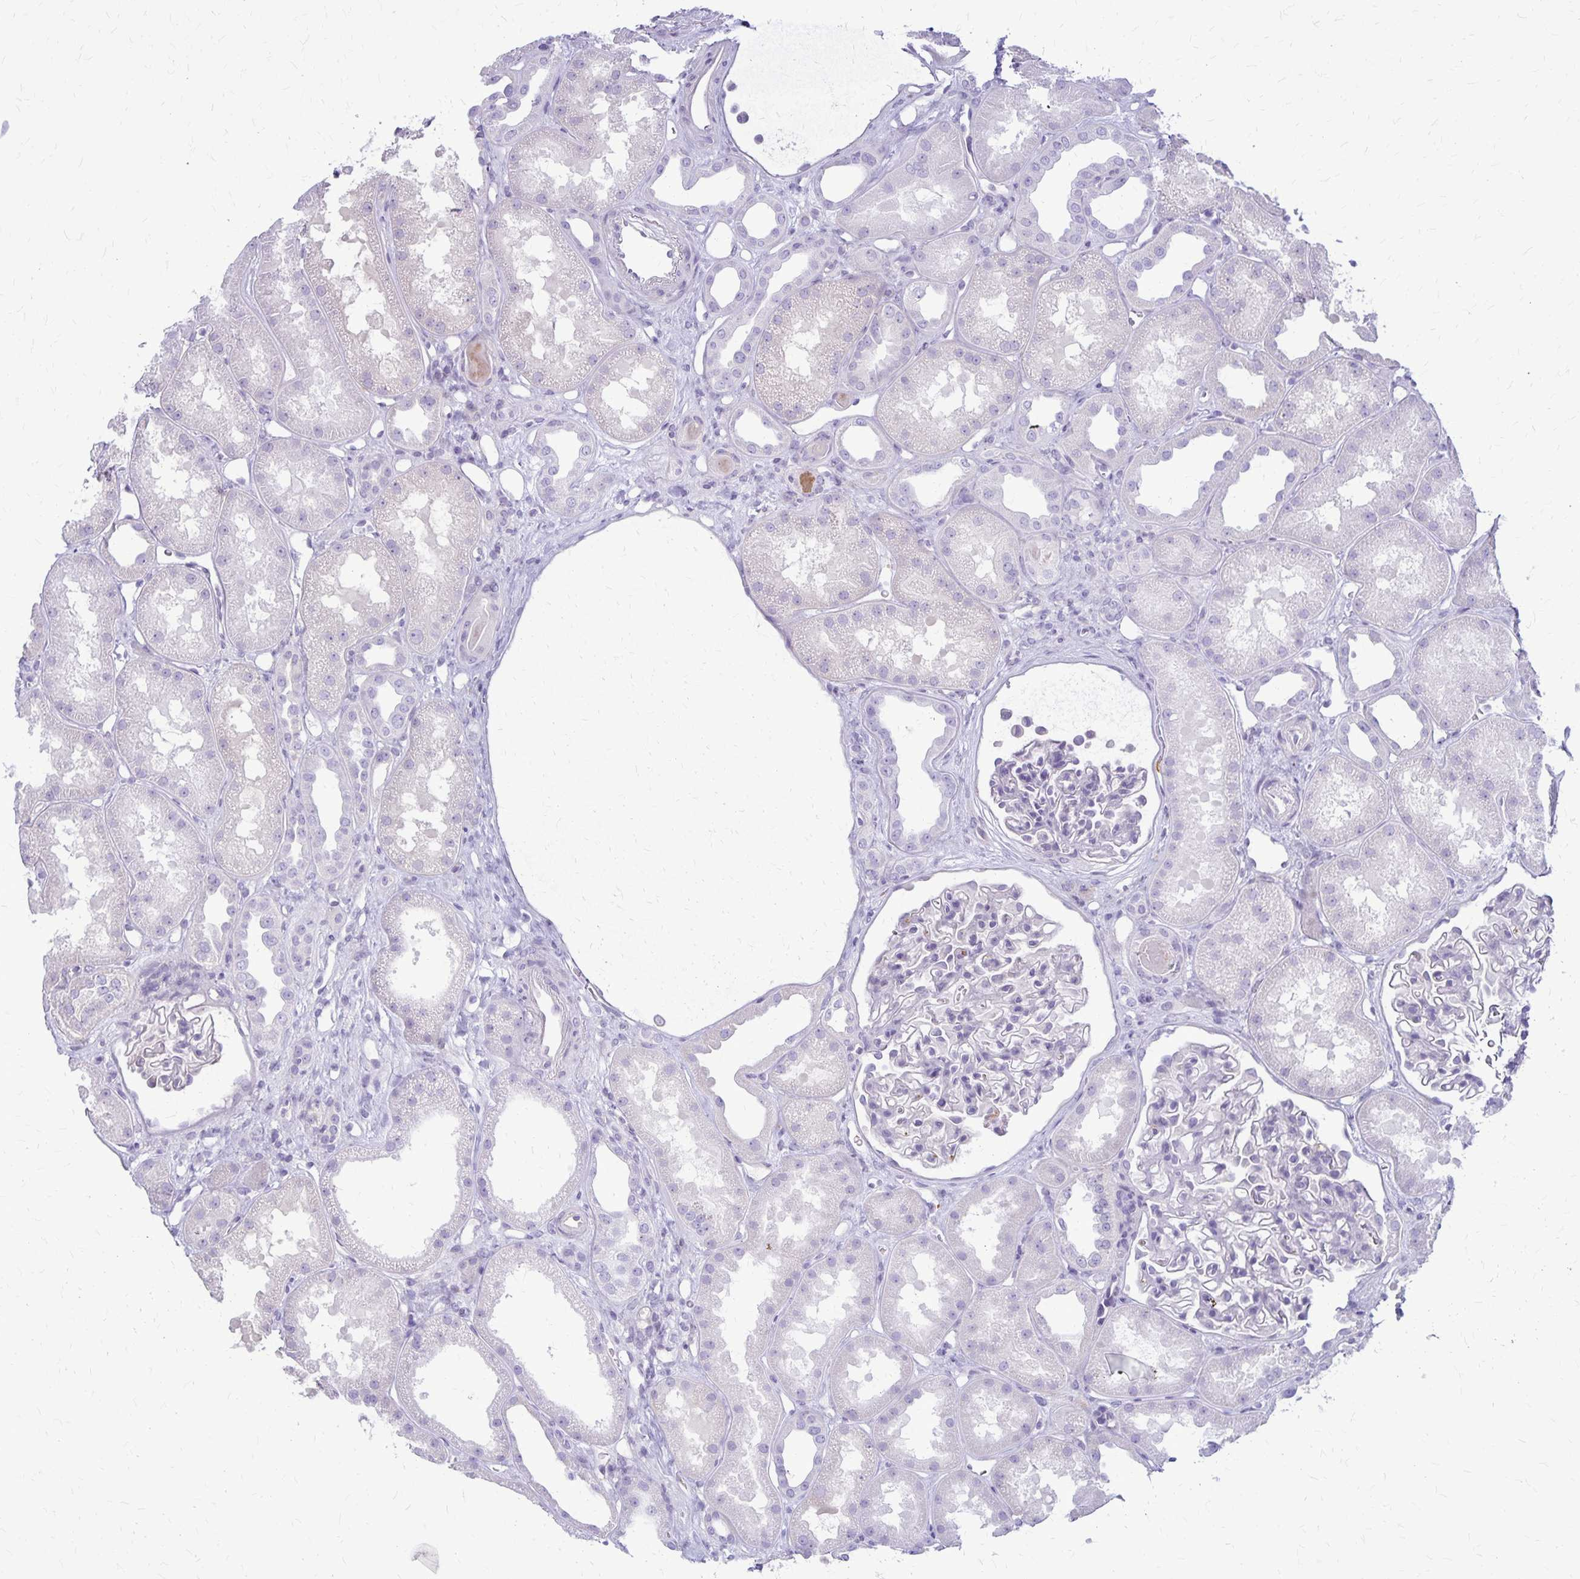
{"staining": {"intensity": "negative", "quantity": "none", "location": "none"}, "tissue": "kidney", "cell_type": "Cells in glomeruli", "image_type": "normal", "snomed": [{"axis": "morphology", "description": "Normal tissue, NOS"}, {"axis": "topography", "description": "Kidney"}], "caption": "Protein analysis of normal kidney reveals no significant positivity in cells in glomeruli.", "gene": "GP9", "patient": {"sex": "male", "age": 61}}